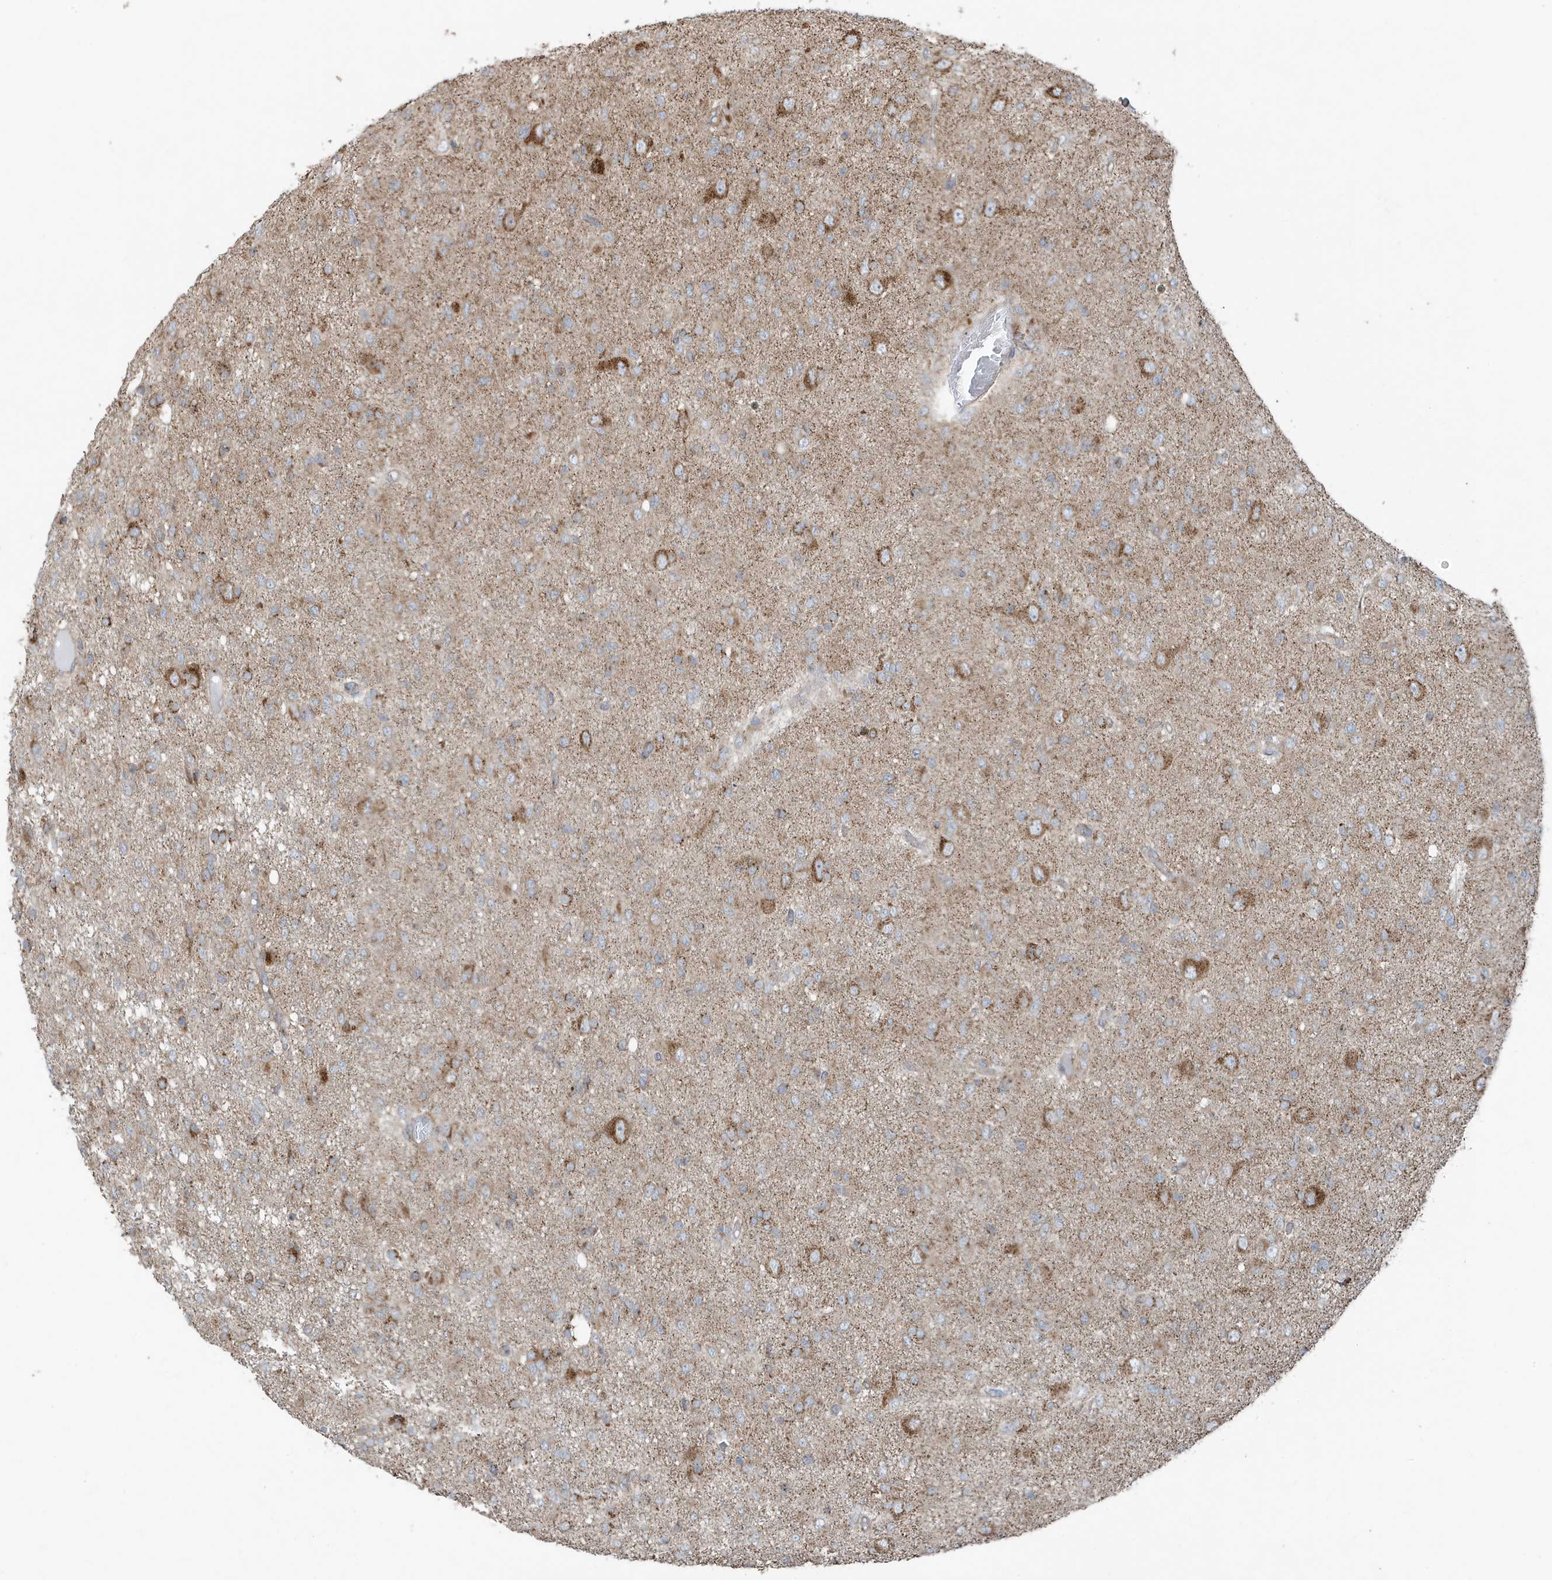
{"staining": {"intensity": "moderate", "quantity": "<25%", "location": "cytoplasmic/membranous"}, "tissue": "glioma", "cell_type": "Tumor cells", "image_type": "cancer", "snomed": [{"axis": "morphology", "description": "Glioma, malignant, High grade"}, {"axis": "topography", "description": "Brain"}], "caption": "Human high-grade glioma (malignant) stained with a brown dye displays moderate cytoplasmic/membranous positive expression in about <25% of tumor cells.", "gene": "GOLGA4", "patient": {"sex": "female", "age": 59}}